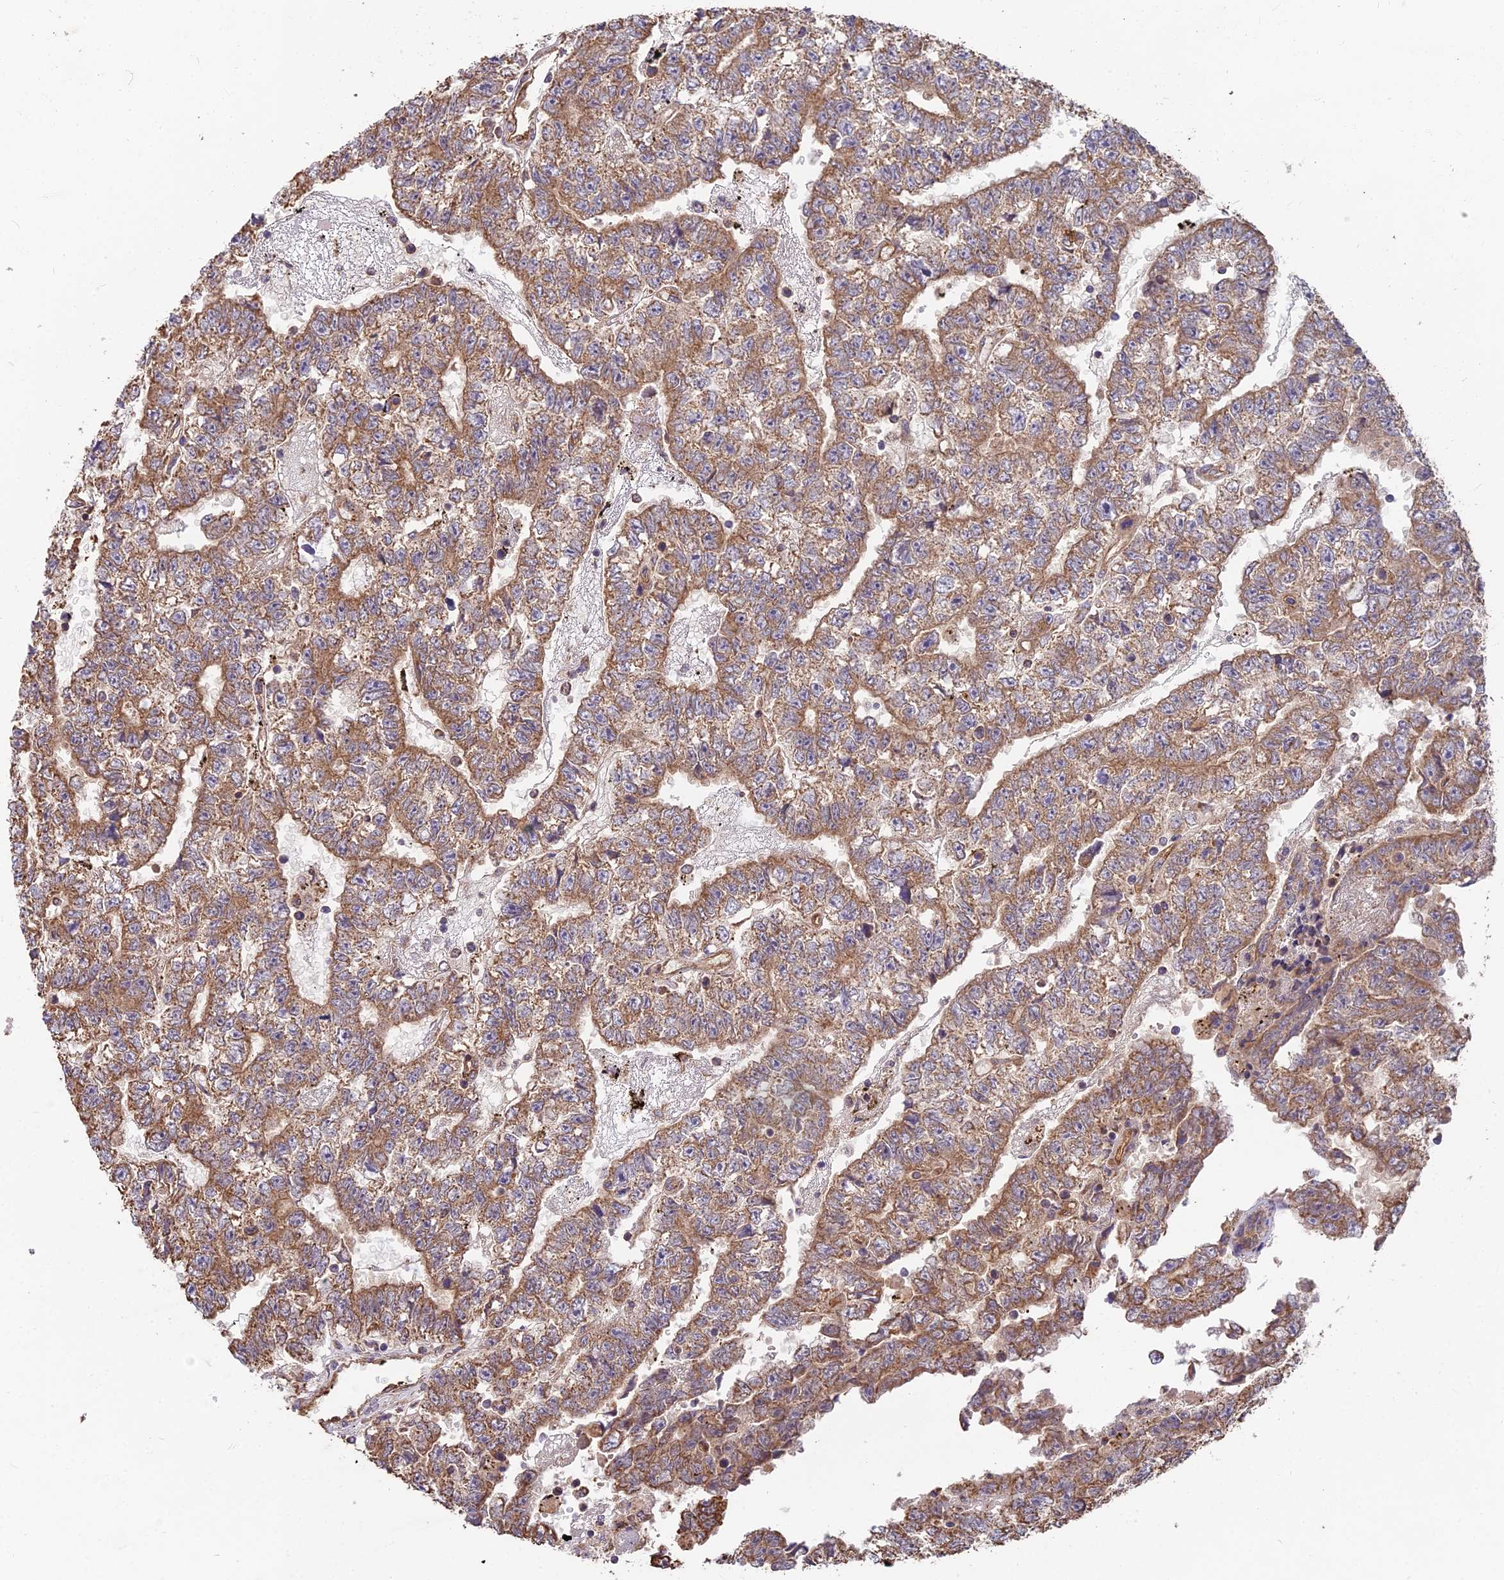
{"staining": {"intensity": "moderate", "quantity": ">75%", "location": "cytoplasmic/membranous"}, "tissue": "testis cancer", "cell_type": "Tumor cells", "image_type": "cancer", "snomed": [{"axis": "morphology", "description": "Carcinoma, Embryonal, NOS"}, {"axis": "topography", "description": "Testis"}], "caption": "Protein expression analysis of testis cancer (embryonal carcinoma) exhibits moderate cytoplasmic/membranous expression in approximately >75% of tumor cells.", "gene": "CEMIP2", "patient": {"sex": "male", "age": 25}}